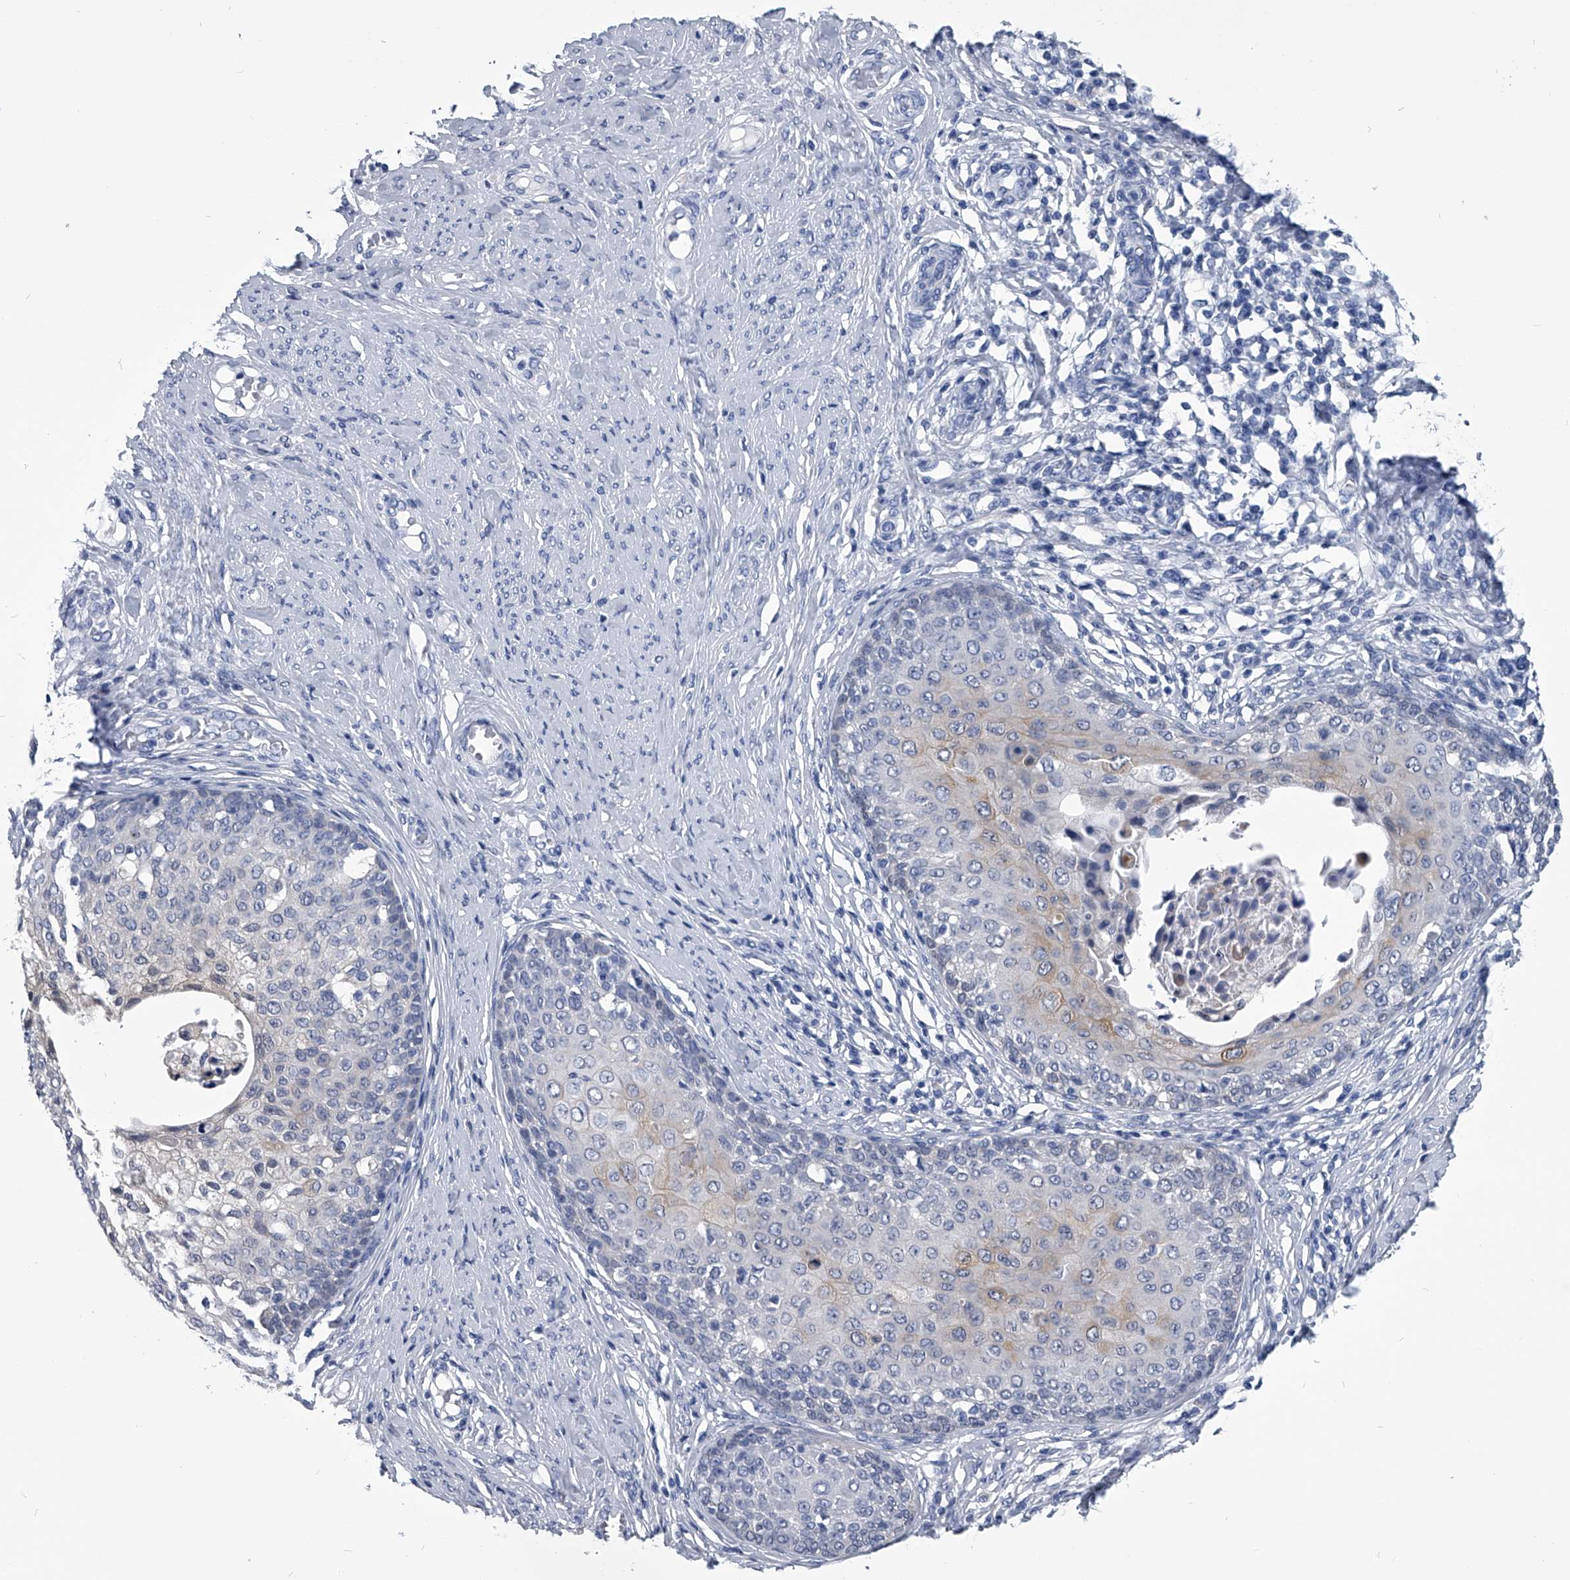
{"staining": {"intensity": "weak", "quantity": "<25%", "location": "cytoplasmic/membranous"}, "tissue": "cervical cancer", "cell_type": "Tumor cells", "image_type": "cancer", "snomed": [{"axis": "morphology", "description": "Squamous cell carcinoma, NOS"}, {"axis": "morphology", "description": "Adenocarcinoma, NOS"}, {"axis": "topography", "description": "Cervix"}], "caption": "High power microscopy histopathology image of an immunohistochemistry photomicrograph of cervical cancer (squamous cell carcinoma), revealing no significant staining in tumor cells.", "gene": "PDXK", "patient": {"sex": "female", "age": 52}}